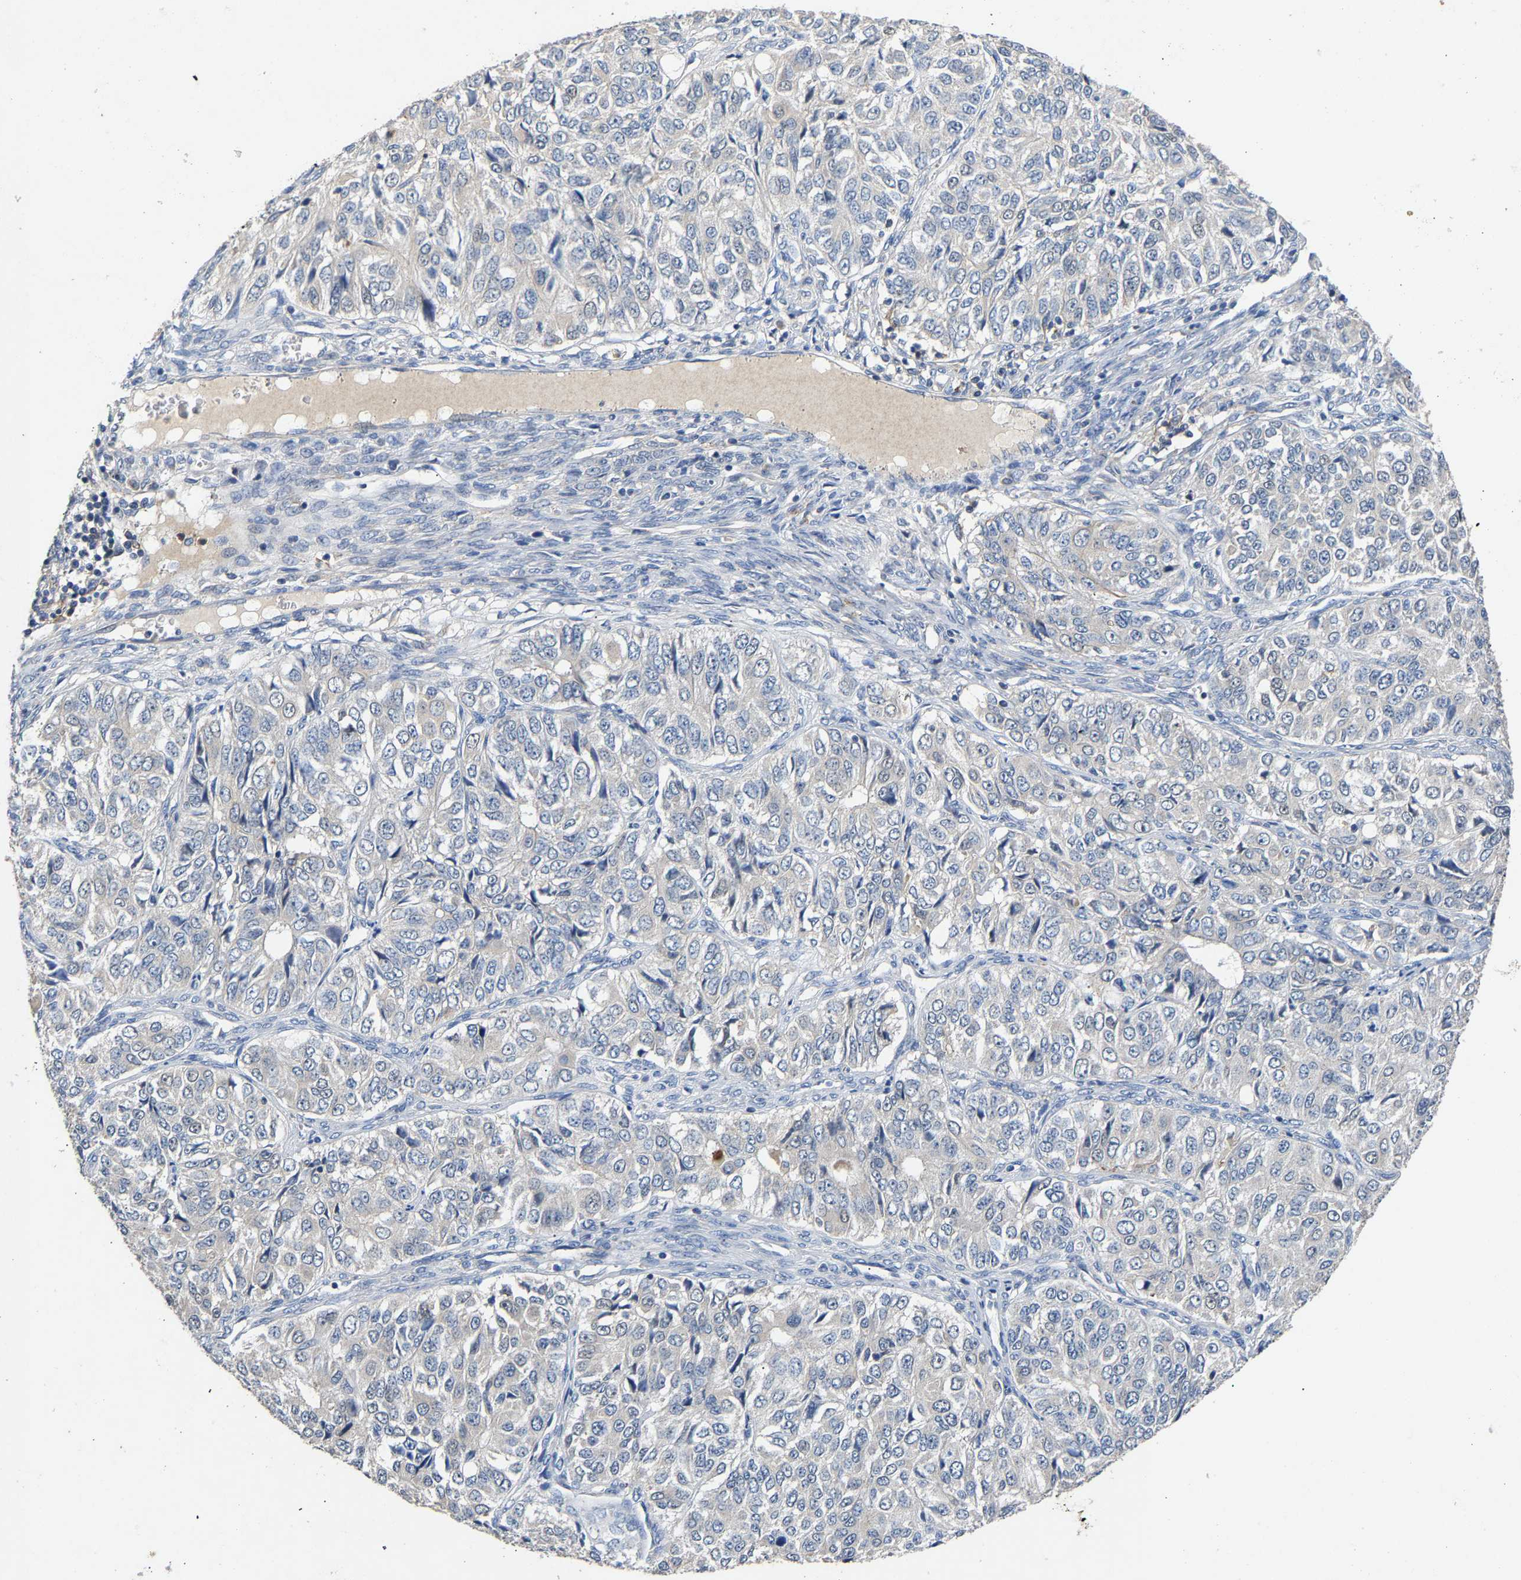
{"staining": {"intensity": "negative", "quantity": "none", "location": "none"}, "tissue": "ovarian cancer", "cell_type": "Tumor cells", "image_type": "cancer", "snomed": [{"axis": "morphology", "description": "Carcinoma, endometroid"}, {"axis": "topography", "description": "Ovary"}], "caption": "Photomicrograph shows no significant protein positivity in tumor cells of endometroid carcinoma (ovarian).", "gene": "CCDC171", "patient": {"sex": "female", "age": 51}}